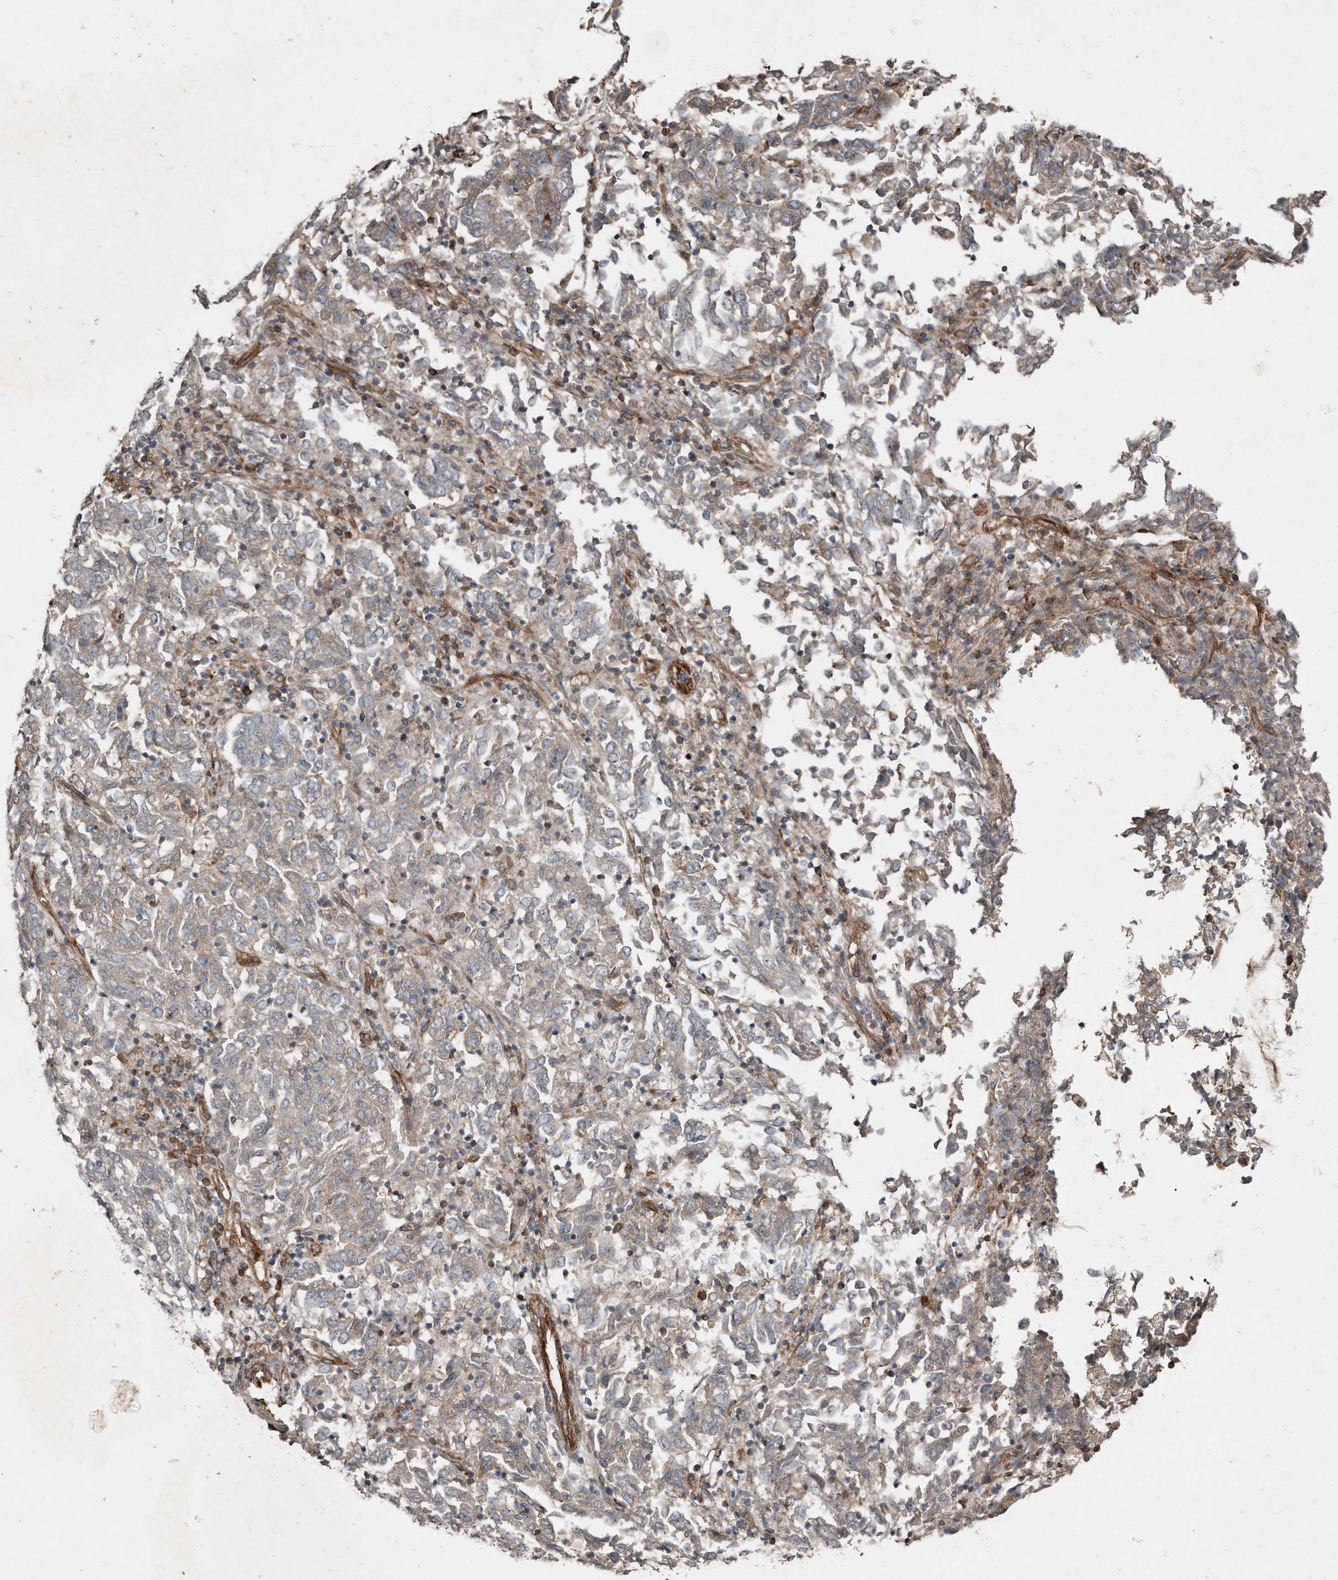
{"staining": {"intensity": "moderate", "quantity": "<25%", "location": "cytoplasmic/membranous"}, "tissue": "endometrial cancer", "cell_type": "Tumor cells", "image_type": "cancer", "snomed": [{"axis": "morphology", "description": "Adenocarcinoma, NOS"}, {"axis": "topography", "description": "Endometrium"}], "caption": "A micrograph of adenocarcinoma (endometrial) stained for a protein displays moderate cytoplasmic/membranous brown staining in tumor cells. (IHC, brightfield microscopy, high magnification).", "gene": "SNAP47", "patient": {"sex": "female", "age": 80}}